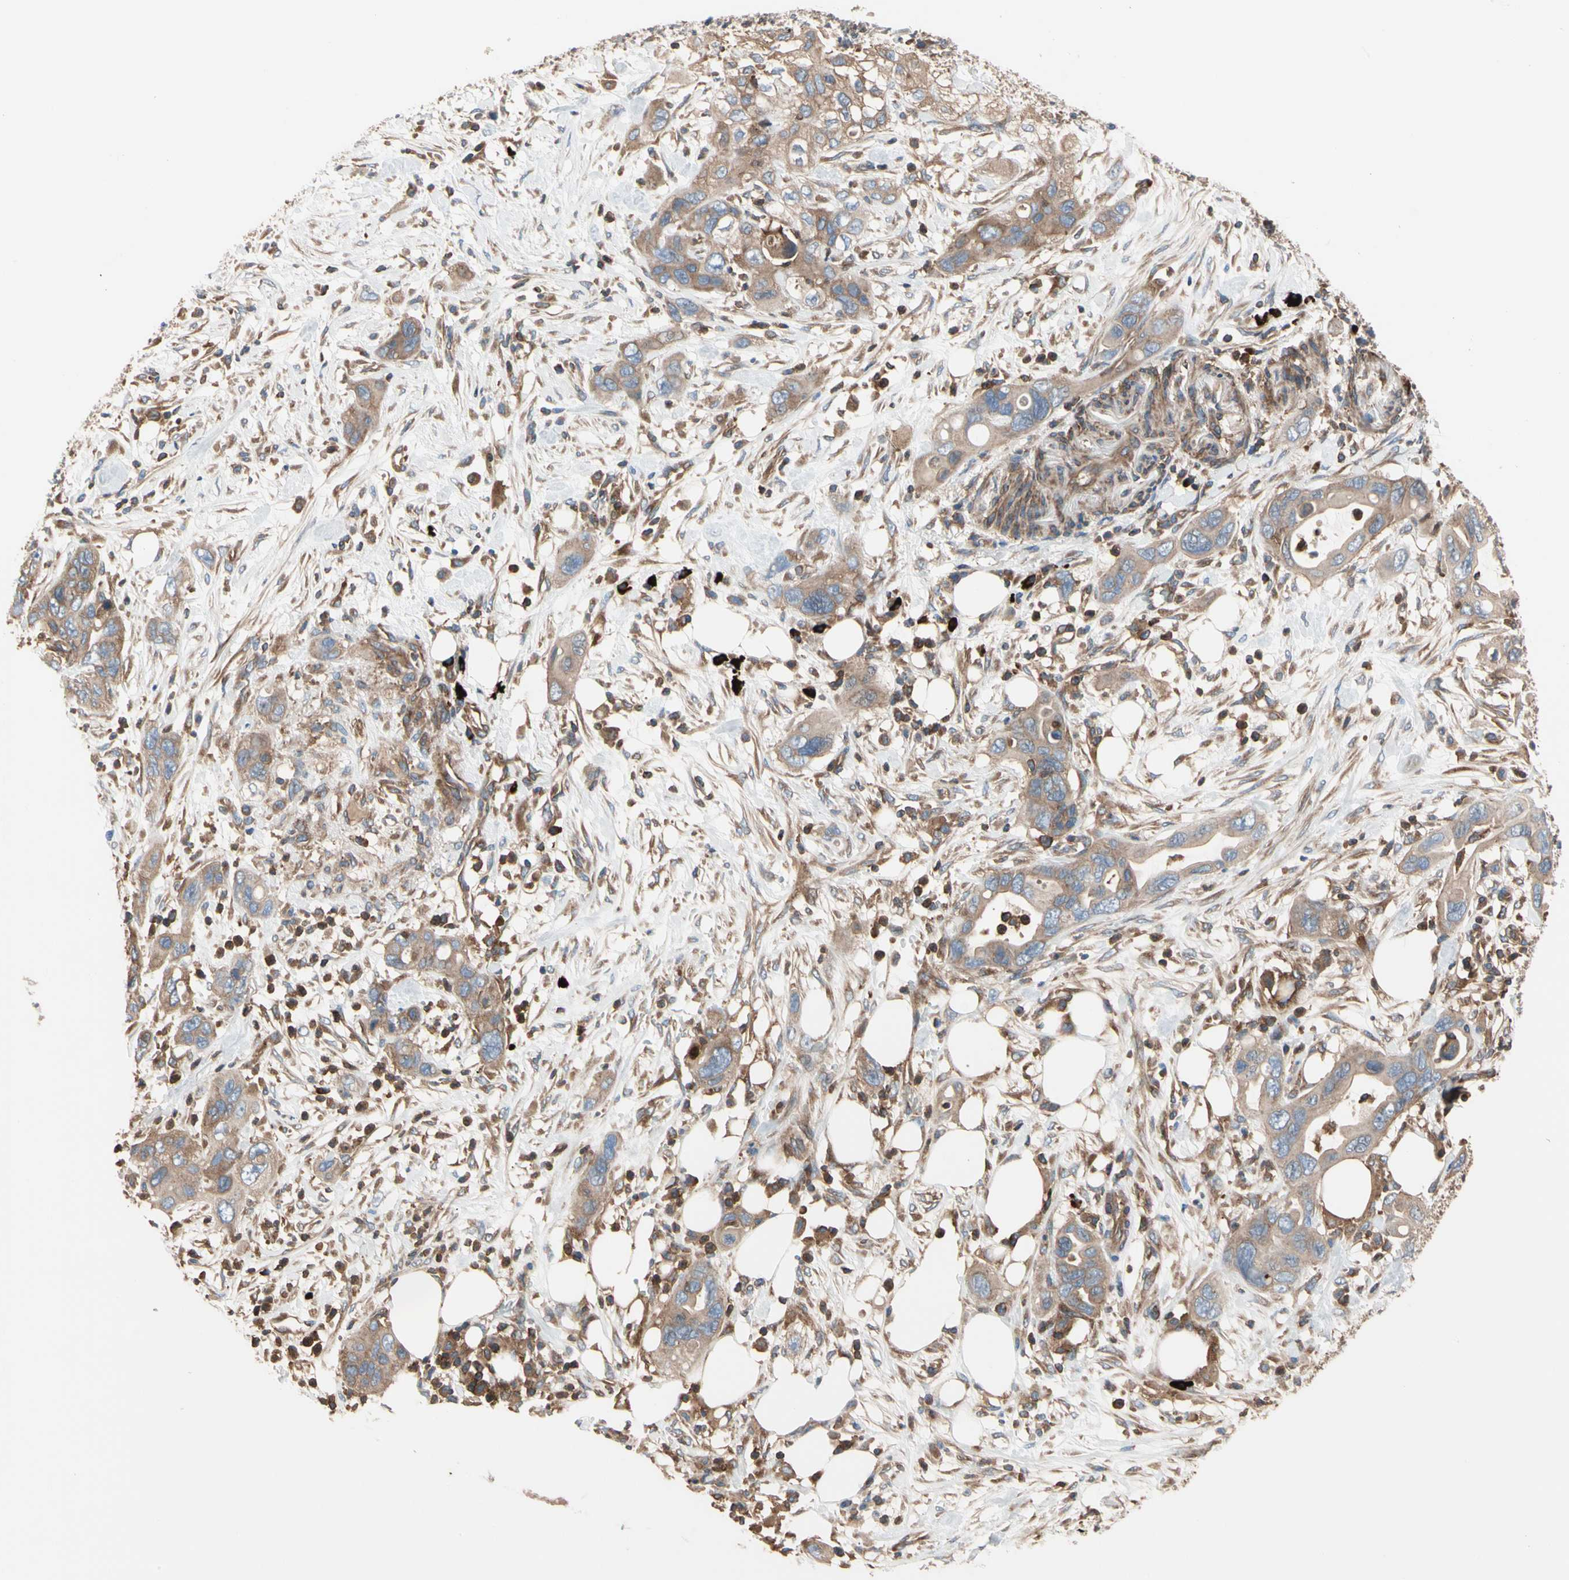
{"staining": {"intensity": "moderate", "quantity": ">75%", "location": "cytoplasmic/membranous"}, "tissue": "pancreatic cancer", "cell_type": "Tumor cells", "image_type": "cancer", "snomed": [{"axis": "morphology", "description": "Adenocarcinoma, NOS"}, {"axis": "topography", "description": "Pancreas"}], "caption": "Pancreatic cancer (adenocarcinoma) stained with a protein marker demonstrates moderate staining in tumor cells.", "gene": "ROCK1", "patient": {"sex": "female", "age": 71}}